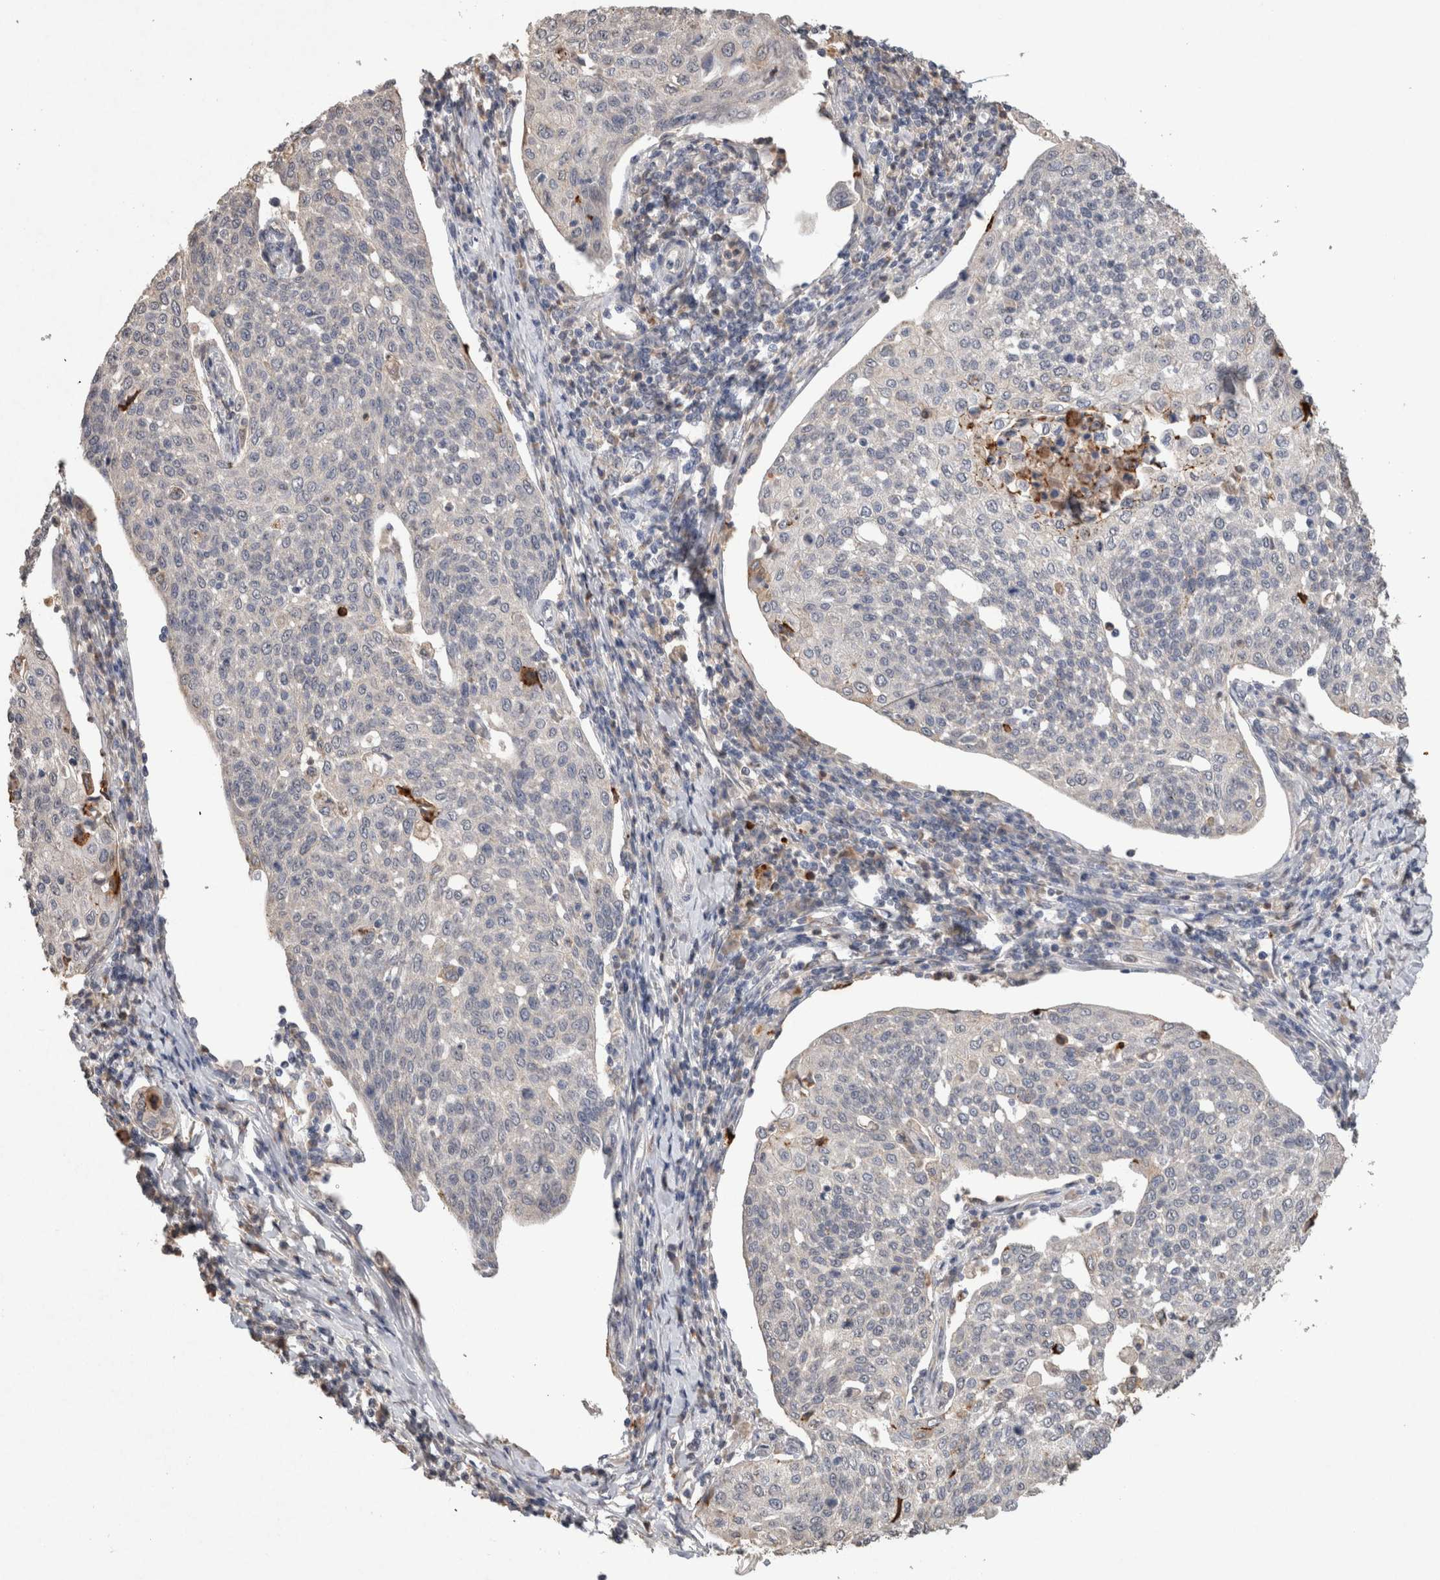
{"staining": {"intensity": "negative", "quantity": "none", "location": "none"}, "tissue": "cervical cancer", "cell_type": "Tumor cells", "image_type": "cancer", "snomed": [{"axis": "morphology", "description": "Squamous cell carcinoma, NOS"}, {"axis": "topography", "description": "Cervix"}], "caption": "Tumor cells show no significant protein staining in cervical squamous cell carcinoma.", "gene": "FABP7", "patient": {"sex": "female", "age": 34}}